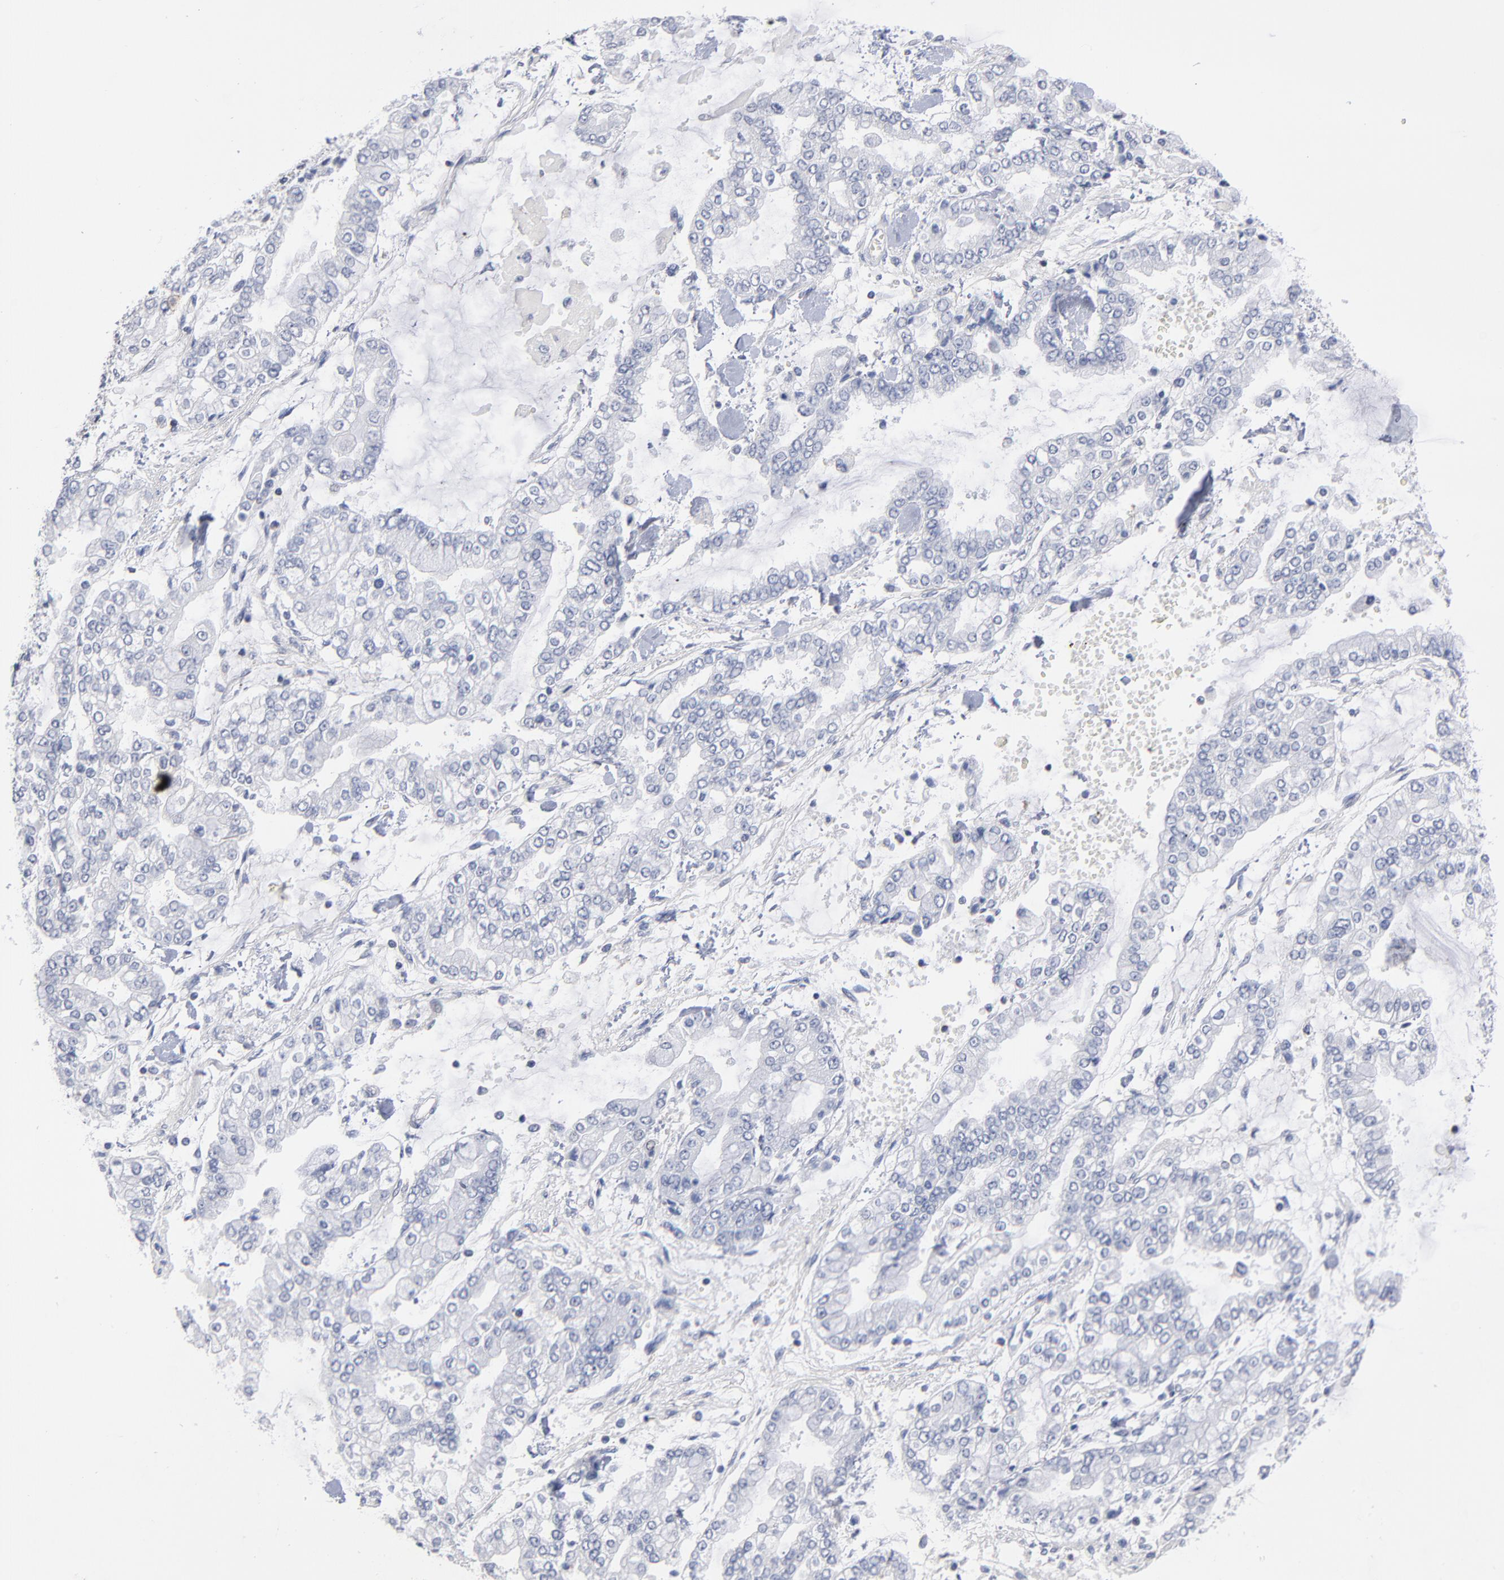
{"staining": {"intensity": "negative", "quantity": "none", "location": "none"}, "tissue": "stomach cancer", "cell_type": "Tumor cells", "image_type": "cancer", "snomed": [{"axis": "morphology", "description": "Normal tissue, NOS"}, {"axis": "morphology", "description": "Adenocarcinoma, NOS"}, {"axis": "topography", "description": "Stomach, upper"}, {"axis": "topography", "description": "Stomach"}], "caption": "The immunohistochemistry (IHC) image has no significant staining in tumor cells of stomach cancer (adenocarcinoma) tissue.", "gene": "PDLIM2", "patient": {"sex": "male", "age": 76}}